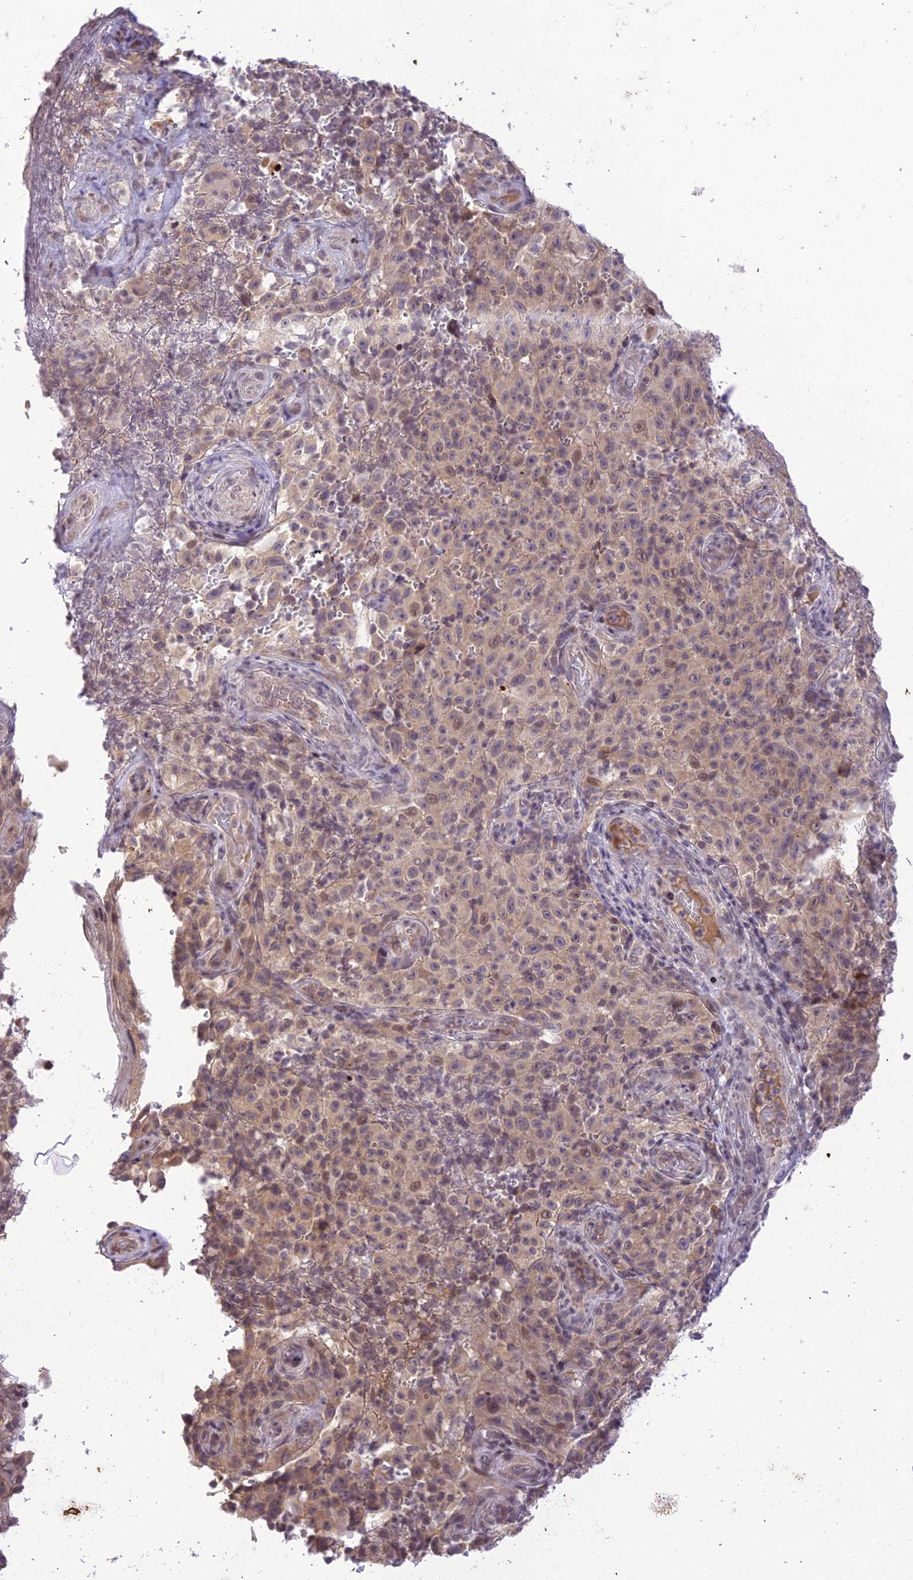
{"staining": {"intensity": "weak", "quantity": "25%-75%", "location": "cytoplasmic/membranous,nuclear"}, "tissue": "melanoma", "cell_type": "Tumor cells", "image_type": "cancer", "snomed": [{"axis": "morphology", "description": "Malignant melanoma, NOS"}, {"axis": "topography", "description": "Skin"}], "caption": "The photomicrograph displays immunohistochemical staining of melanoma. There is weak cytoplasmic/membranous and nuclear staining is present in about 25%-75% of tumor cells.", "gene": "TEKT1", "patient": {"sex": "female", "age": 82}}